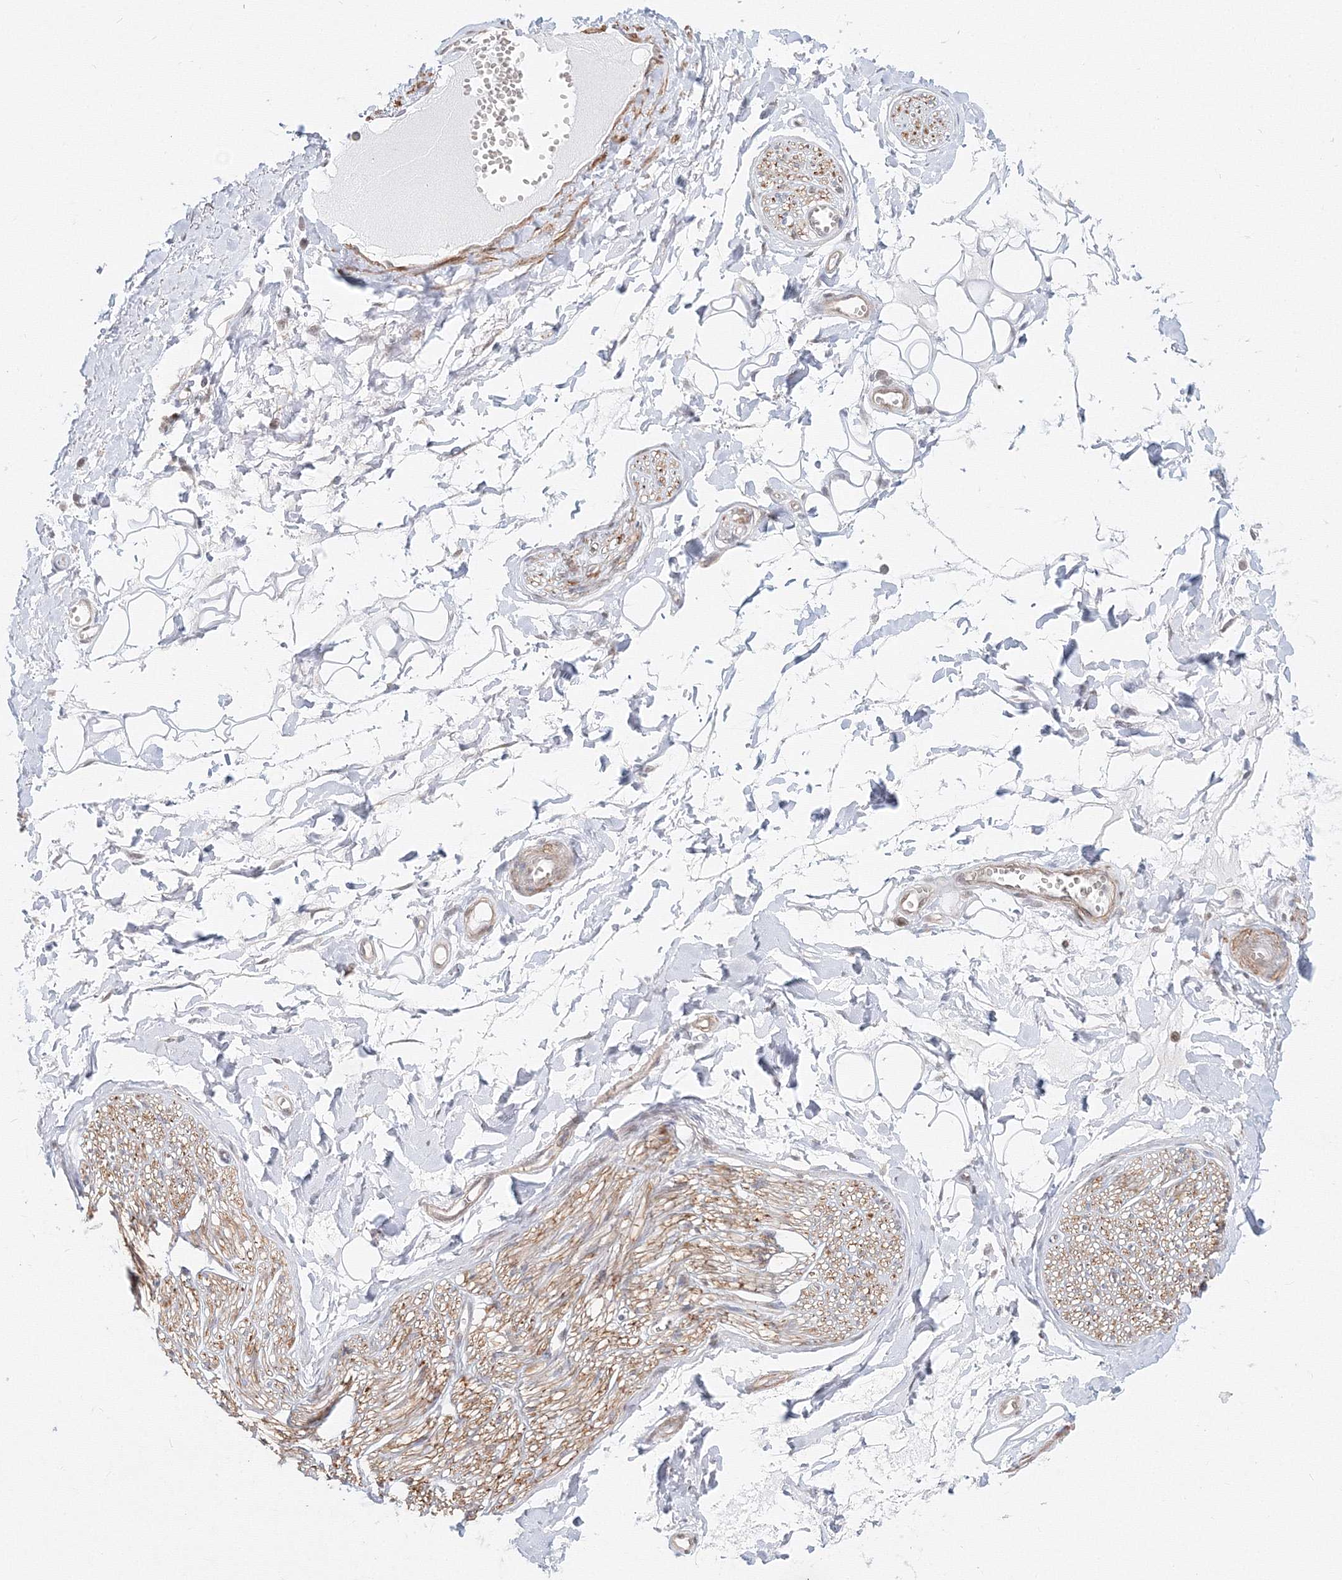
{"staining": {"intensity": "negative", "quantity": "none", "location": "none"}, "tissue": "adipose tissue", "cell_type": "Adipocytes", "image_type": "normal", "snomed": [{"axis": "morphology", "description": "Normal tissue, NOS"}, {"axis": "morphology", "description": "Inflammation, NOS"}, {"axis": "topography", "description": "Salivary gland"}, {"axis": "topography", "description": "Peripheral nerve tissue"}], "caption": "High power microscopy micrograph of an immunohistochemistry (IHC) image of benign adipose tissue, revealing no significant staining in adipocytes.", "gene": "ARHGAP21", "patient": {"sex": "female", "age": 75}}